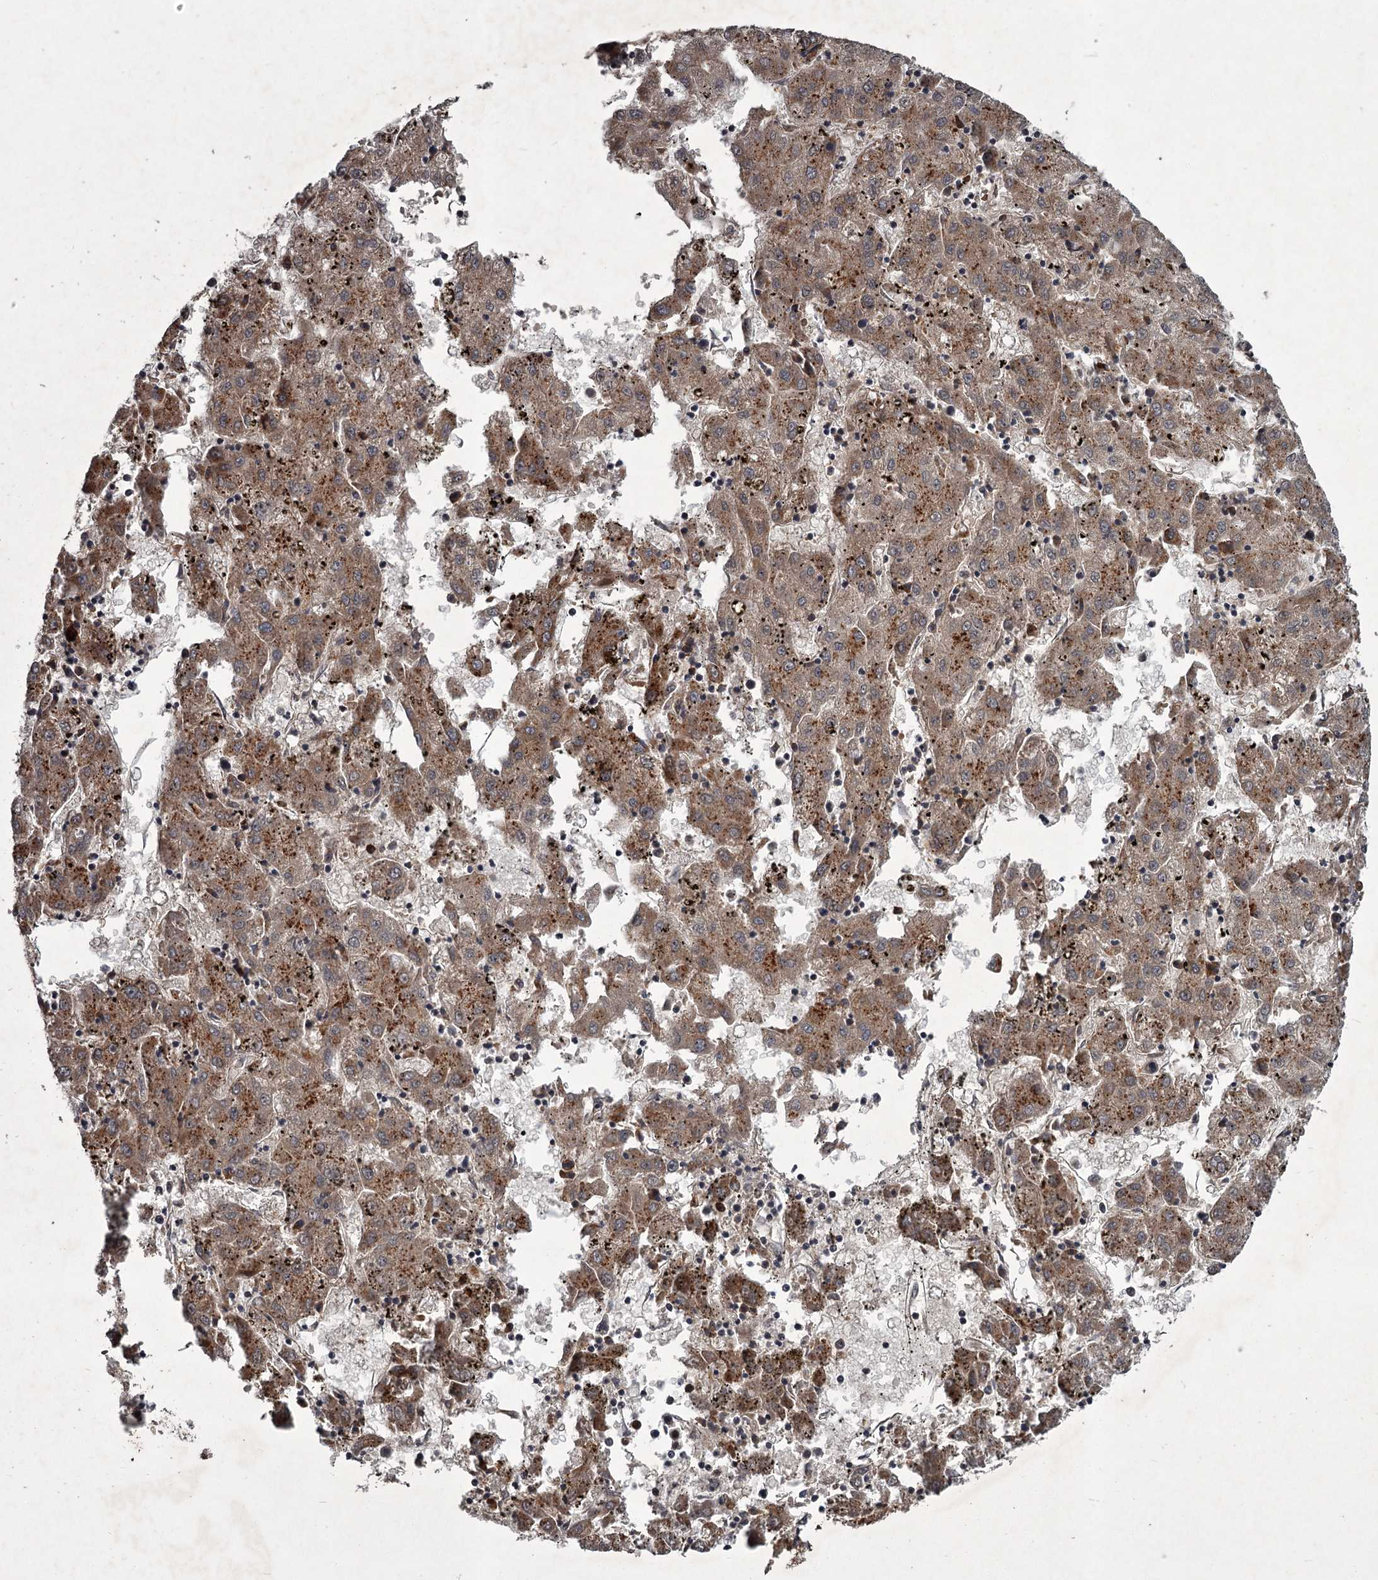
{"staining": {"intensity": "weak", "quantity": ">75%", "location": "cytoplasmic/membranous"}, "tissue": "liver cancer", "cell_type": "Tumor cells", "image_type": "cancer", "snomed": [{"axis": "morphology", "description": "Carcinoma, Hepatocellular, NOS"}, {"axis": "topography", "description": "Liver"}], "caption": "Human liver hepatocellular carcinoma stained for a protein (brown) exhibits weak cytoplasmic/membranous positive positivity in about >75% of tumor cells.", "gene": "UNC93B1", "patient": {"sex": "male", "age": 72}}